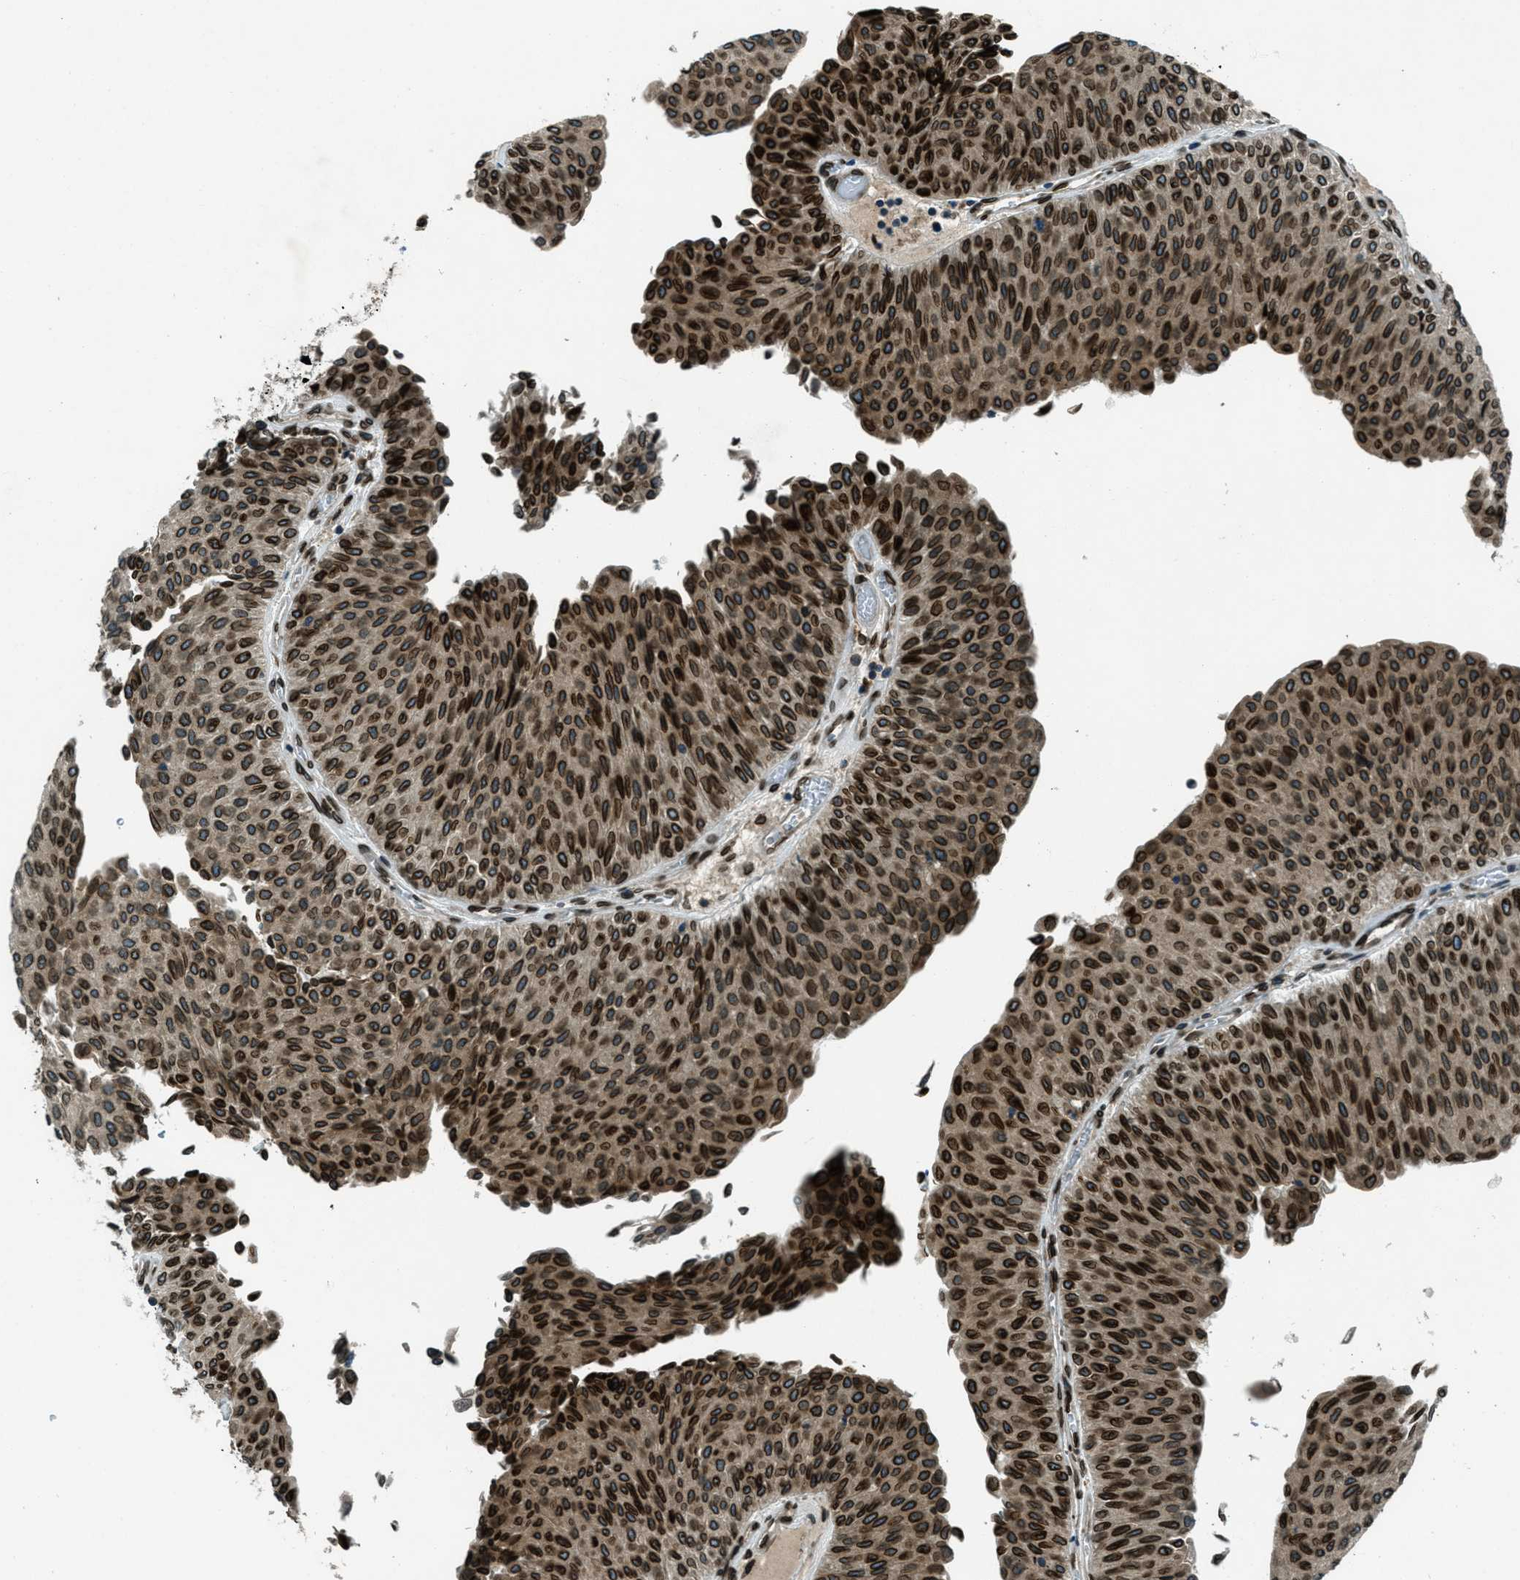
{"staining": {"intensity": "strong", "quantity": ">75%", "location": "cytoplasmic/membranous,nuclear"}, "tissue": "urothelial cancer", "cell_type": "Tumor cells", "image_type": "cancer", "snomed": [{"axis": "morphology", "description": "Urothelial carcinoma, Low grade"}, {"axis": "topography", "description": "Urinary bladder"}], "caption": "Protein staining exhibits strong cytoplasmic/membranous and nuclear expression in approximately >75% of tumor cells in low-grade urothelial carcinoma.", "gene": "LEMD2", "patient": {"sex": "male", "age": 78}}